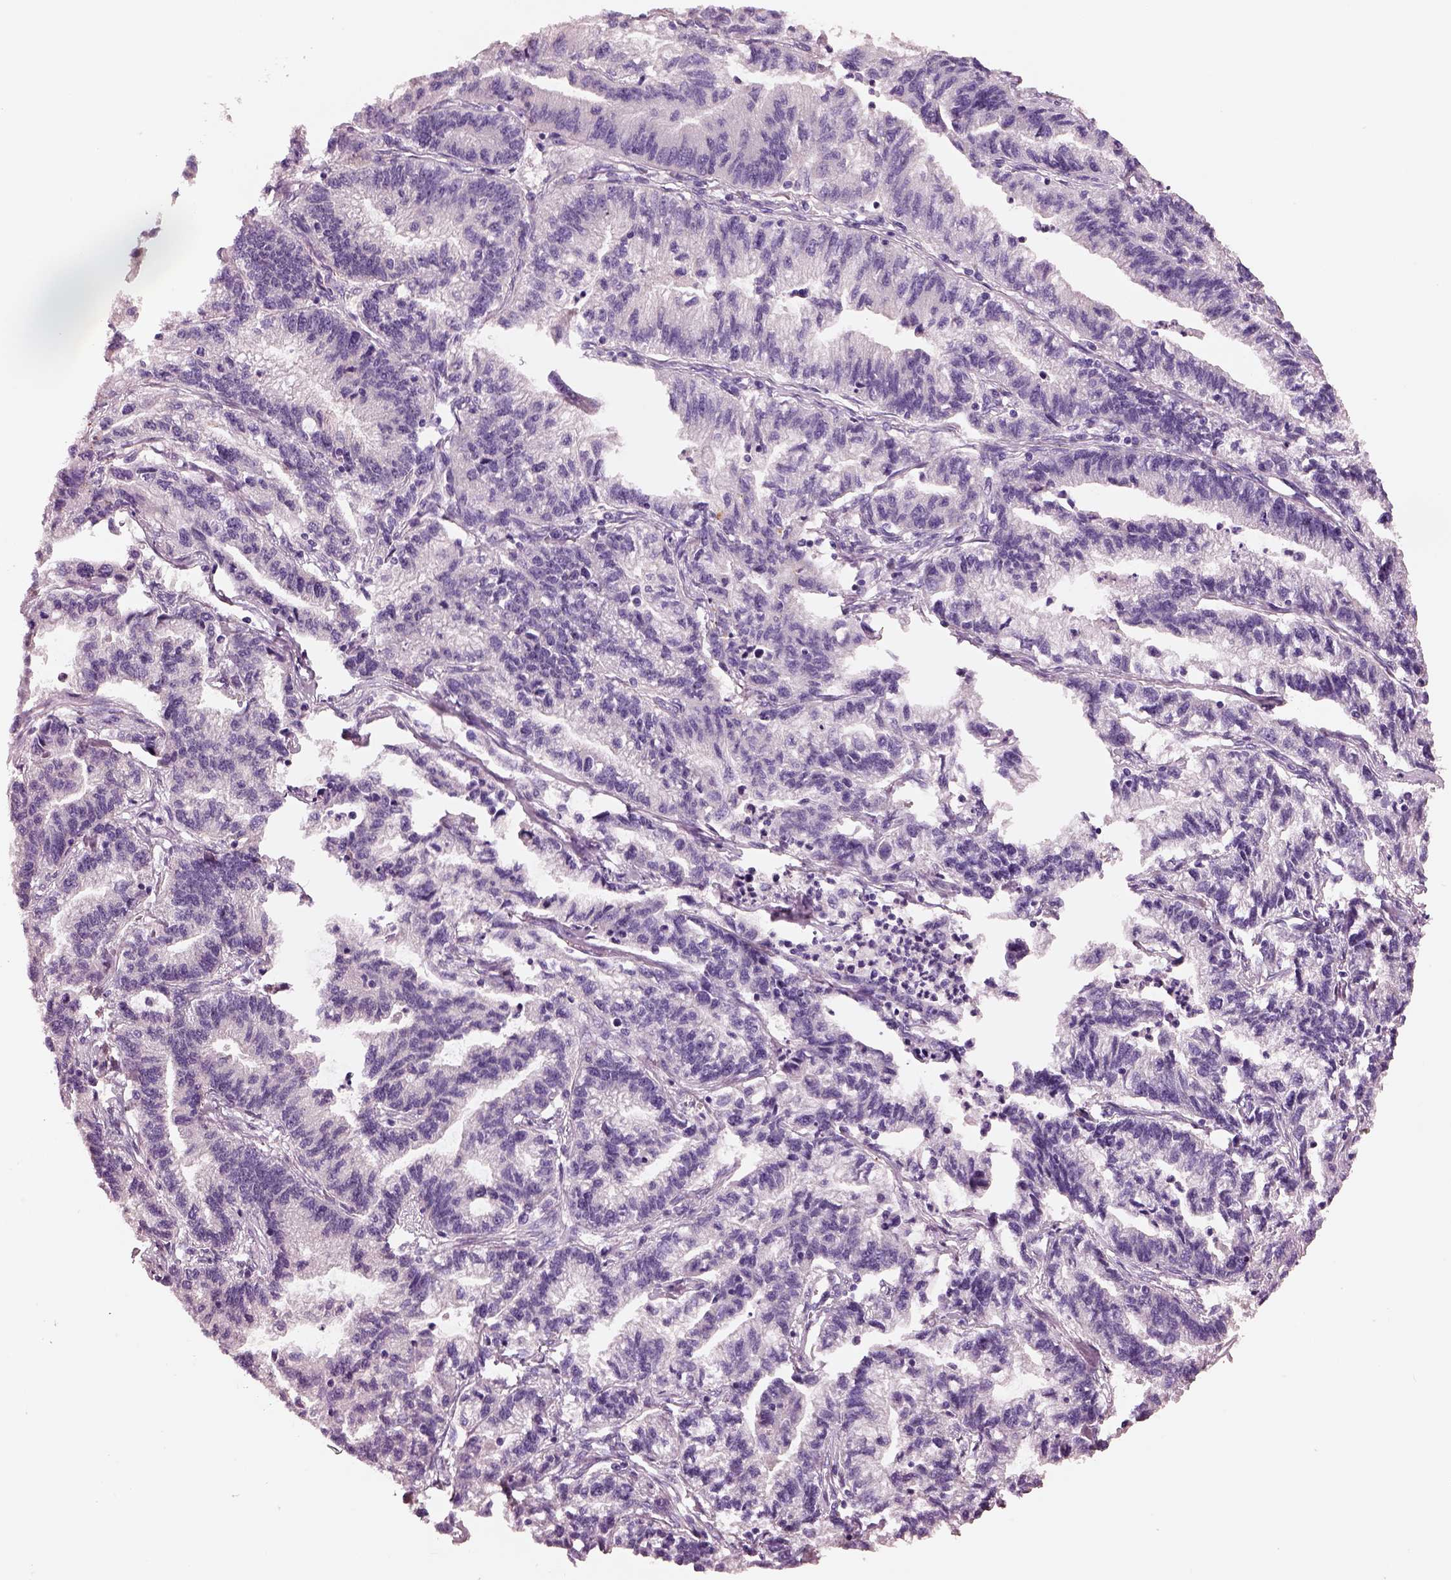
{"staining": {"intensity": "negative", "quantity": "none", "location": "none"}, "tissue": "stomach cancer", "cell_type": "Tumor cells", "image_type": "cancer", "snomed": [{"axis": "morphology", "description": "Adenocarcinoma, NOS"}, {"axis": "topography", "description": "Stomach"}], "caption": "Human stomach adenocarcinoma stained for a protein using immunohistochemistry (IHC) shows no positivity in tumor cells.", "gene": "ELSPBP1", "patient": {"sex": "male", "age": 83}}